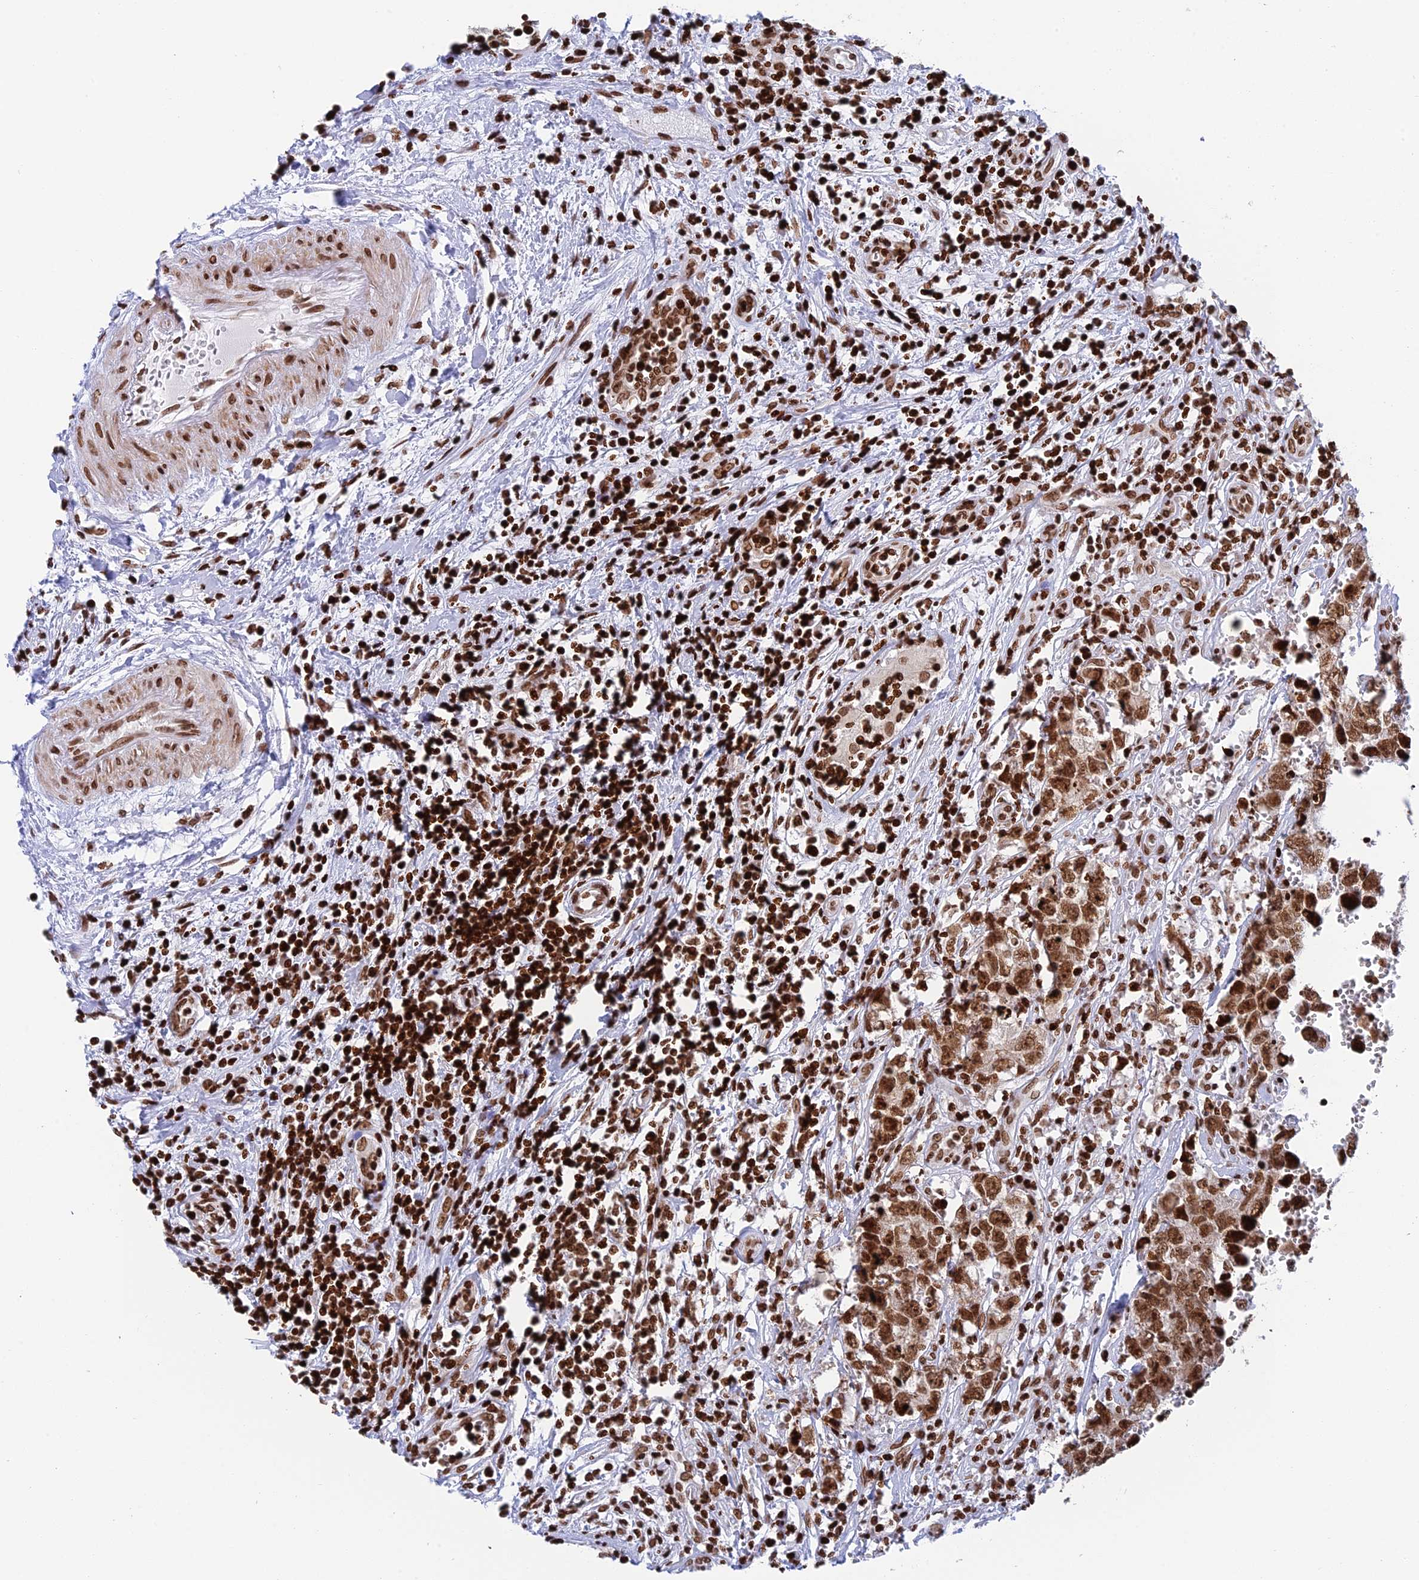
{"staining": {"intensity": "moderate", "quantity": ">75%", "location": "nuclear"}, "tissue": "testis cancer", "cell_type": "Tumor cells", "image_type": "cancer", "snomed": [{"axis": "morphology", "description": "Seminoma, NOS"}, {"axis": "morphology", "description": "Carcinoma, Embryonal, NOS"}, {"axis": "topography", "description": "Testis"}], "caption": "Immunohistochemical staining of human testis cancer (embryonal carcinoma) reveals medium levels of moderate nuclear protein expression in about >75% of tumor cells.", "gene": "RPAP1", "patient": {"sex": "male", "age": 29}}